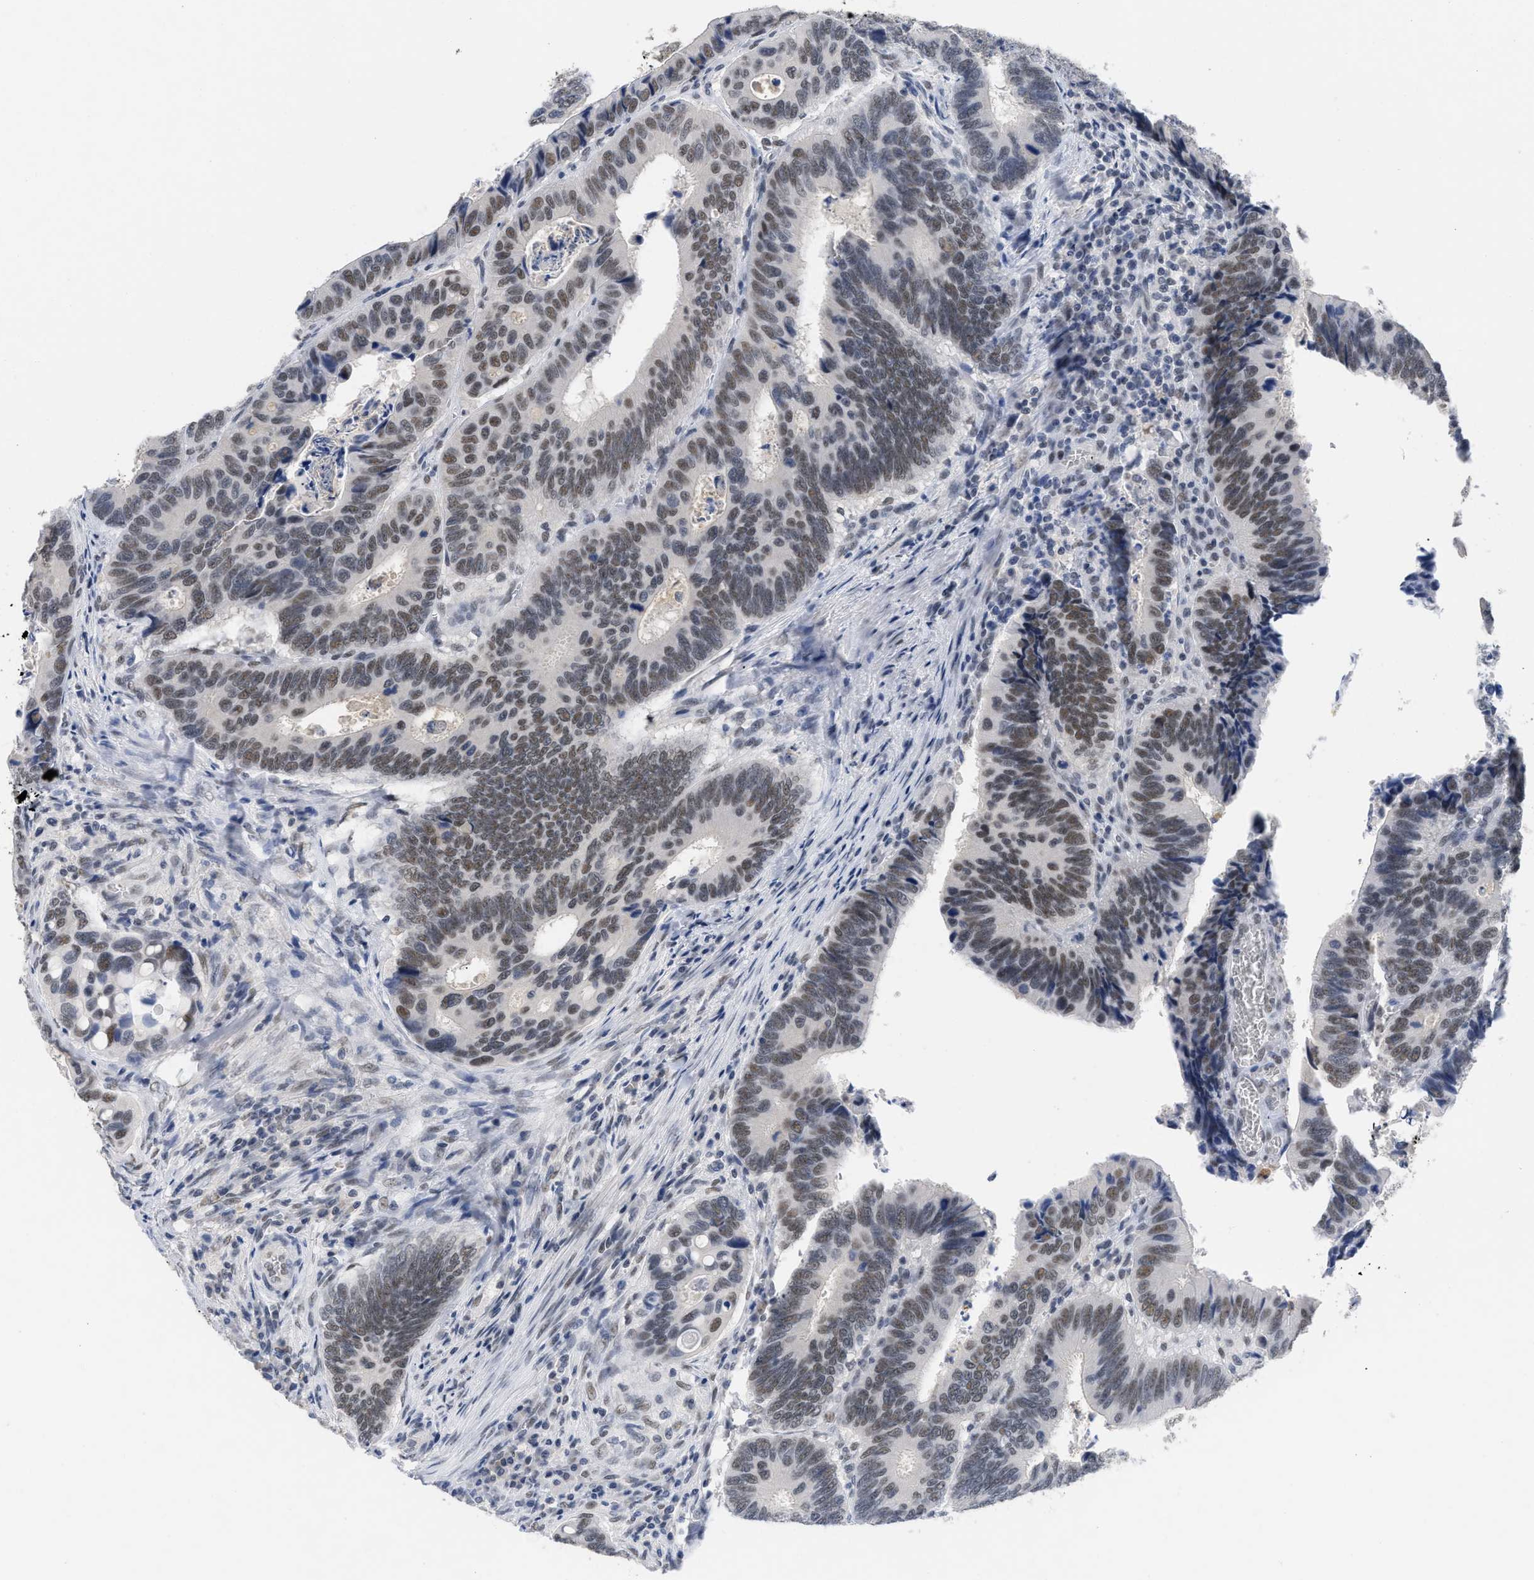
{"staining": {"intensity": "moderate", "quantity": ">75%", "location": "nuclear"}, "tissue": "colorectal cancer", "cell_type": "Tumor cells", "image_type": "cancer", "snomed": [{"axis": "morphology", "description": "Inflammation, NOS"}, {"axis": "morphology", "description": "Adenocarcinoma, NOS"}, {"axis": "topography", "description": "Colon"}], "caption": "Tumor cells demonstrate medium levels of moderate nuclear staining in about >75% of cells in human colorectal cancer.", "gene": "GGNBP2", "patient": {"sex": "male", "age": 72}}